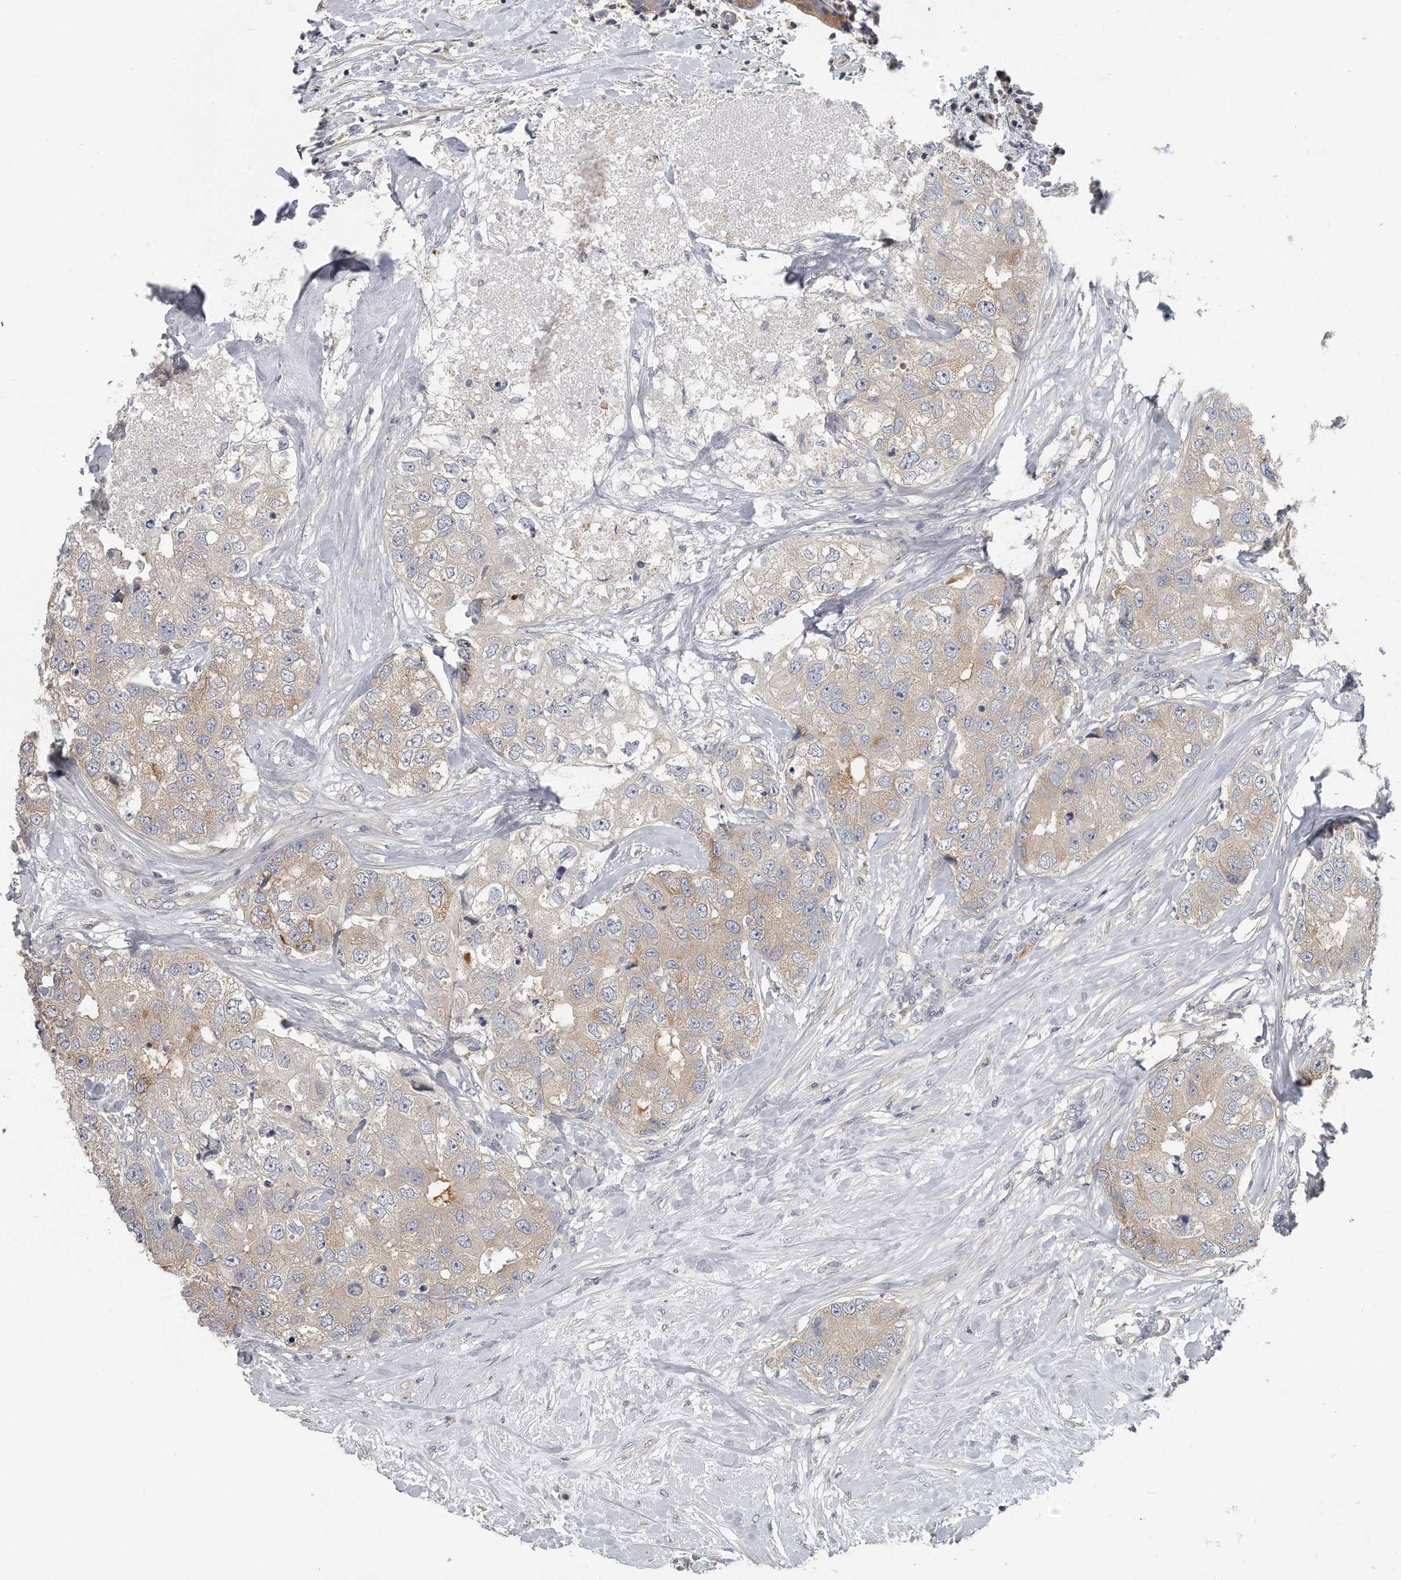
{"staining": {"intensity": "weak", "quantity": "<25%", "location": "cytoplasmic/membranous"}, "tissue": "breast cancer", "cell_type": "Tumor cells", "image_type": "cancer", "snomed": [{"axis": "morphology", "description": "Duct carcinoma"}, {"axis": "topography", "description": "Breast"}], "caption": "Immunohistochemical staining of breast invasive ductal carcinoma displays no significant expression in tumor cells. (DAB immunohistochemistry (IHC) visualized using brightfield microscopy, high magnification).", "gene": "EIF3I", "patient": {"sex": "female", "age": 62}}